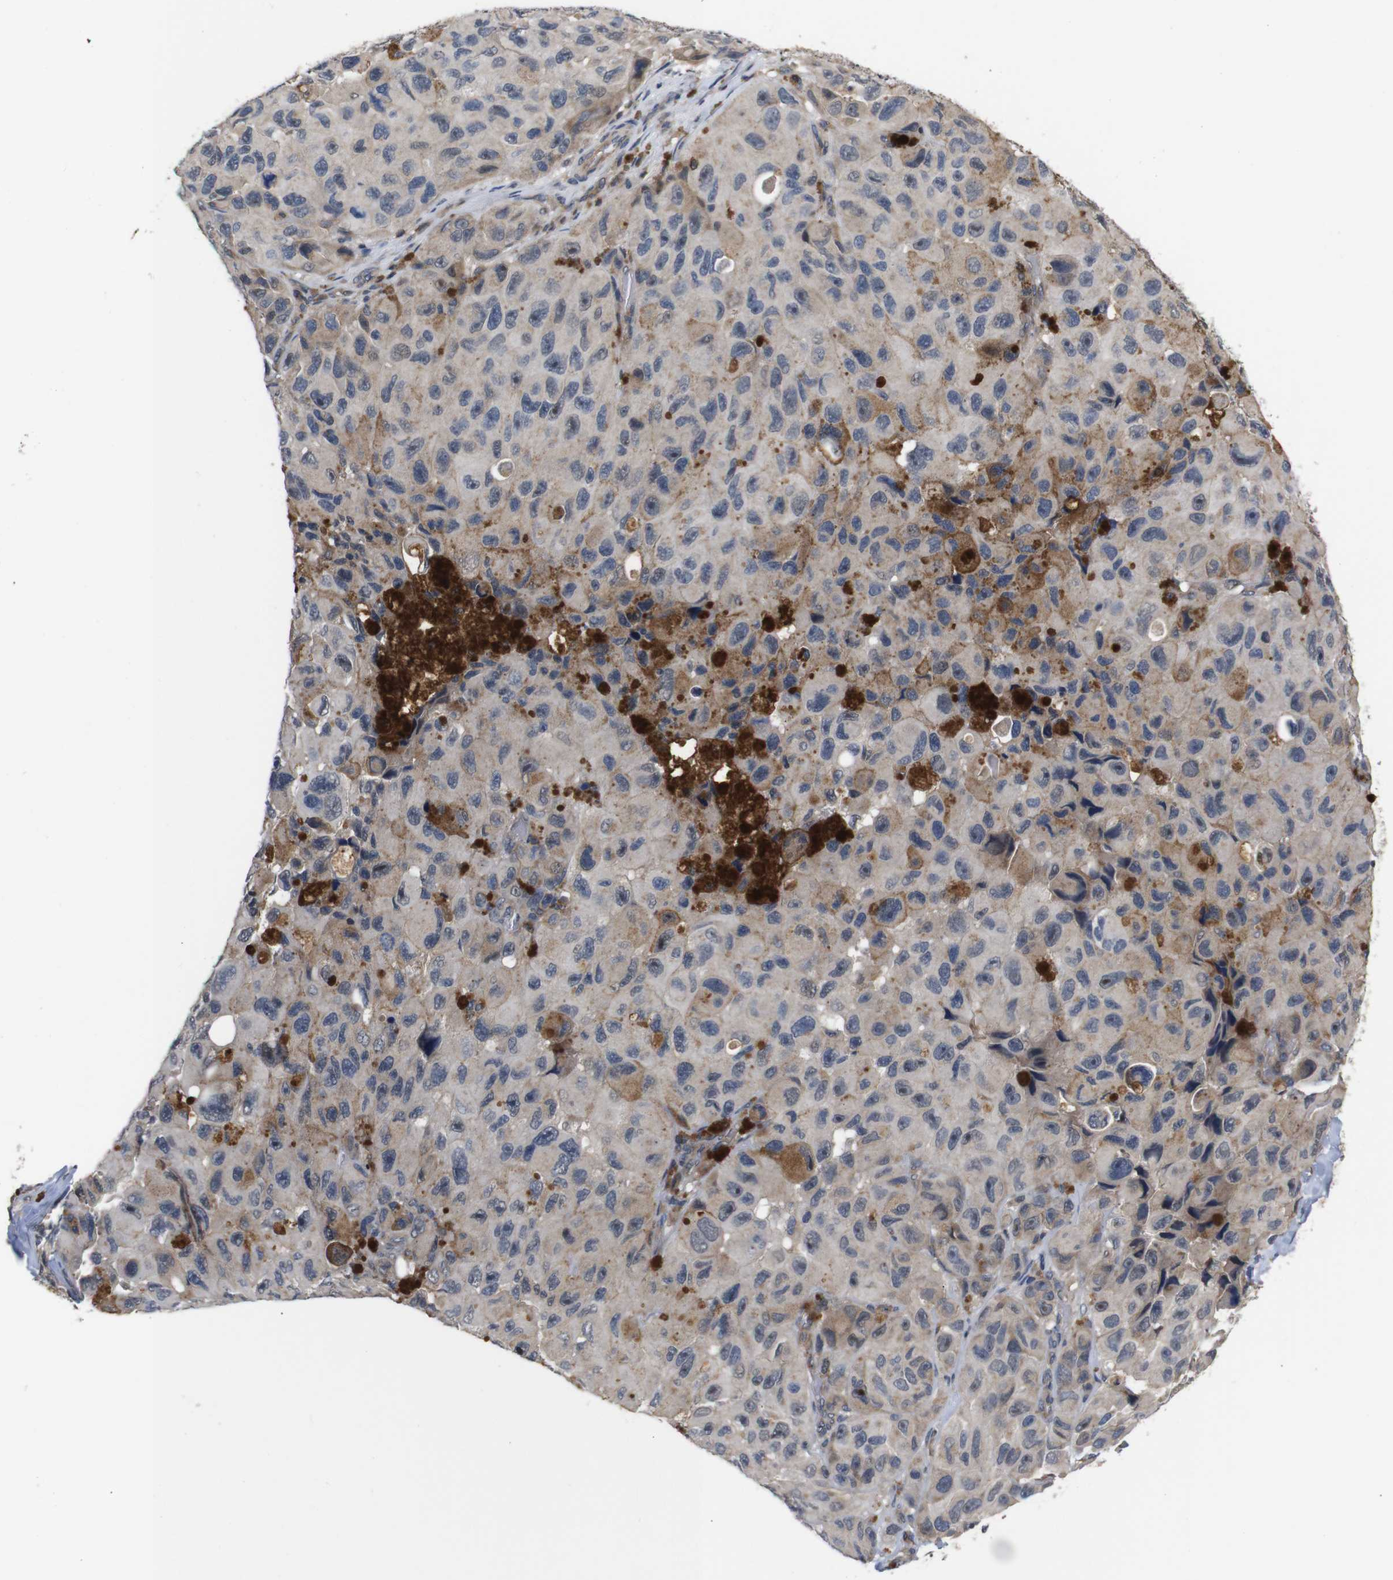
{"staining": {"intensity": "moderate", "quantity": "<25%", "location": "cytoplasmic/membranous"}, "tissue": "melanoma", "cell_type": "Tumor cells", "image_type": "cancer", "snomed": [{"axis": "morphology", "description": "Malignant melanoma, NOS"}, {"axis": "topography", "description": "Skin"}], "caption": "DAB immunohistochemical staining of melanoma shows moderate cytoplasmic/membranous protein expression in about <25% of tumor cells. The staining is performed using DAB brown chromogen to label protein expression. The nuclei are counter-stained blue using hematoxylin.", "gene": "BRWD3", "patient": {"sex": "female", "age": 73}}